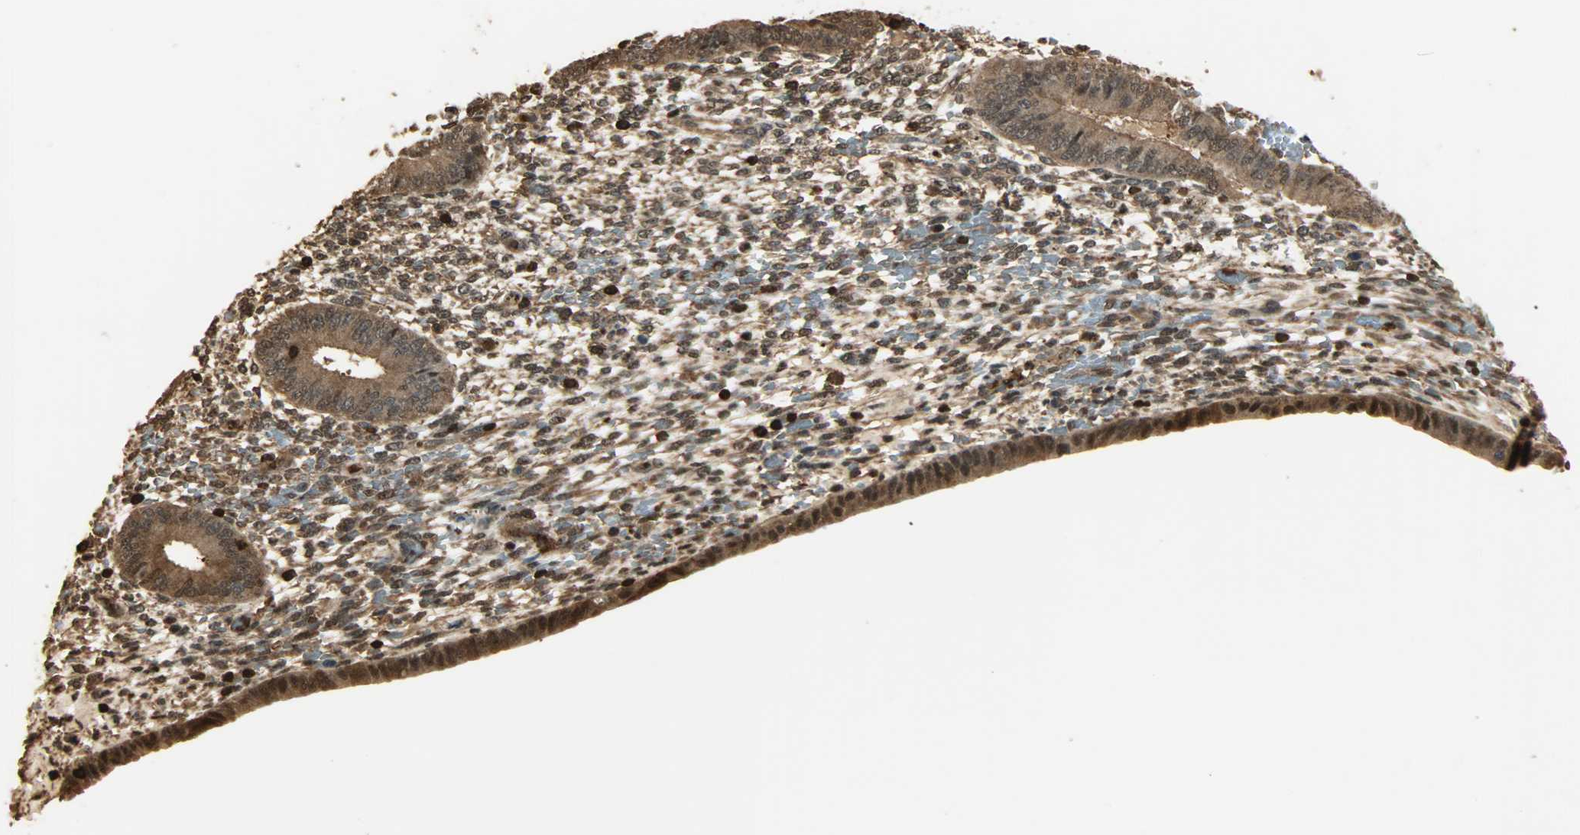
{"staining": {"intensity": "moderate", "quantity": "25%-75%", "location": "cytoplasmic/membranous,nuclear"}, "tissue": "endometrium", "cell_type": "Cells in endometrial stroma", "image_type": "normal", "snomed": [{"axis": "morphology", "description": "Normal tissue, NOS"}, {"axis": "topography", "description": "Endometrium"}], "caption": "Cells in endometrial stroma exhibit medium levels of moderate cytoplasmic/membranous,nuclear expression in about 25%-75% of cells in normal human endometrium. (Brightfield microscopy of DAB IHC at high magnification).", "gene": "YWHAZ", "patient": {"sex": "female", "age": 42}}